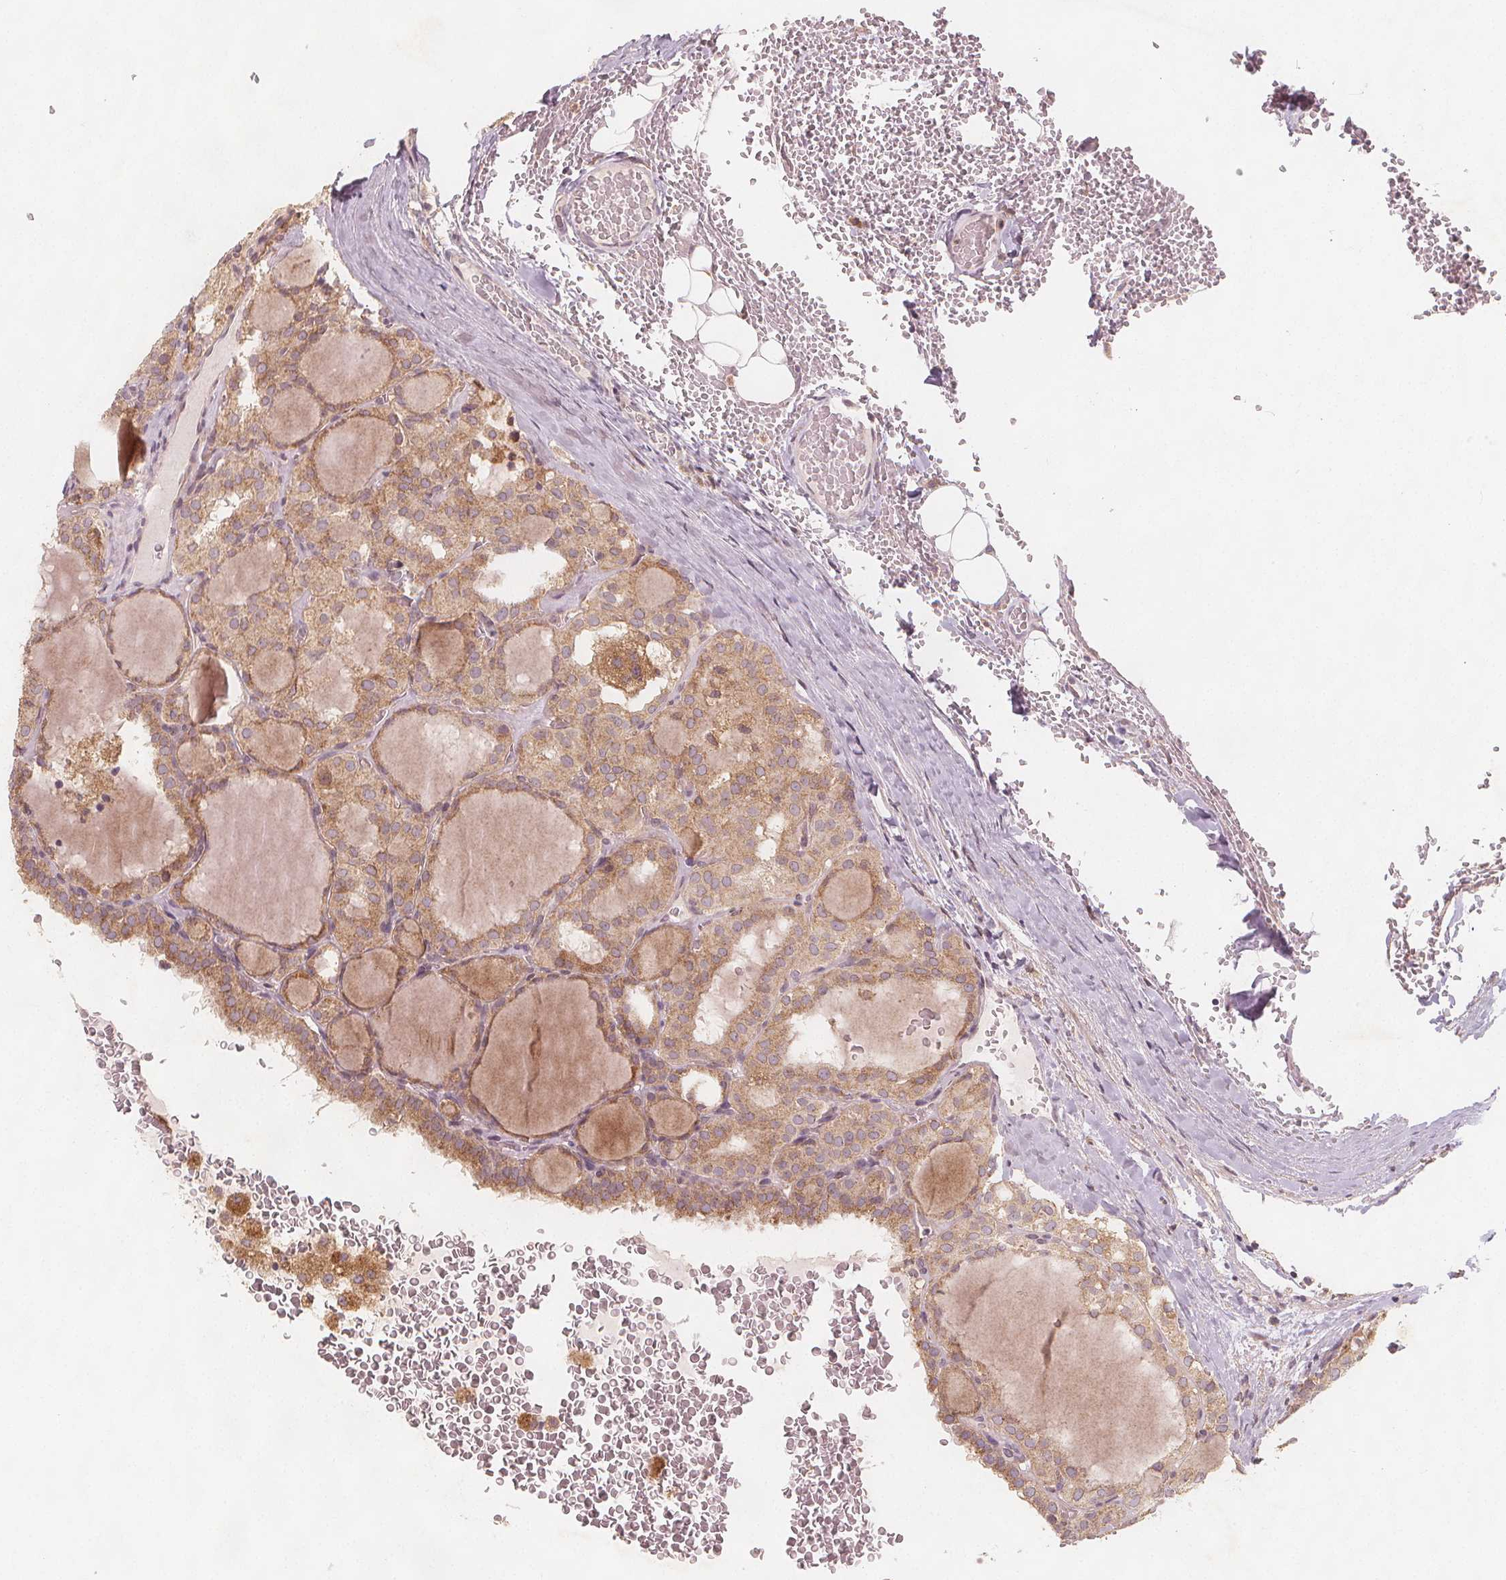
{"staining": {"intensity": "moderate", "quantity": "25%-75%", "location": "cytoplasmic/membranous"}, "tissue": "thyroid cancer", "cell_type": "Tumor cells", "image_type": "cancer", "snomed": [{"axis": "morphology", "description": "Papillary adenocarcinoma, NOS"}, {"axis": "topography", "description": "Thyroid gland"}], "caption": "About 25%-75% of tumor cells in human papillary adenocarcinoma (thyroid) show moderate cytoplasmic/membranous protein staining as visualized by brown immunohistochemical staining.", "gene": "NCSTN", "patient": {"sex": "male", "age": 20}}